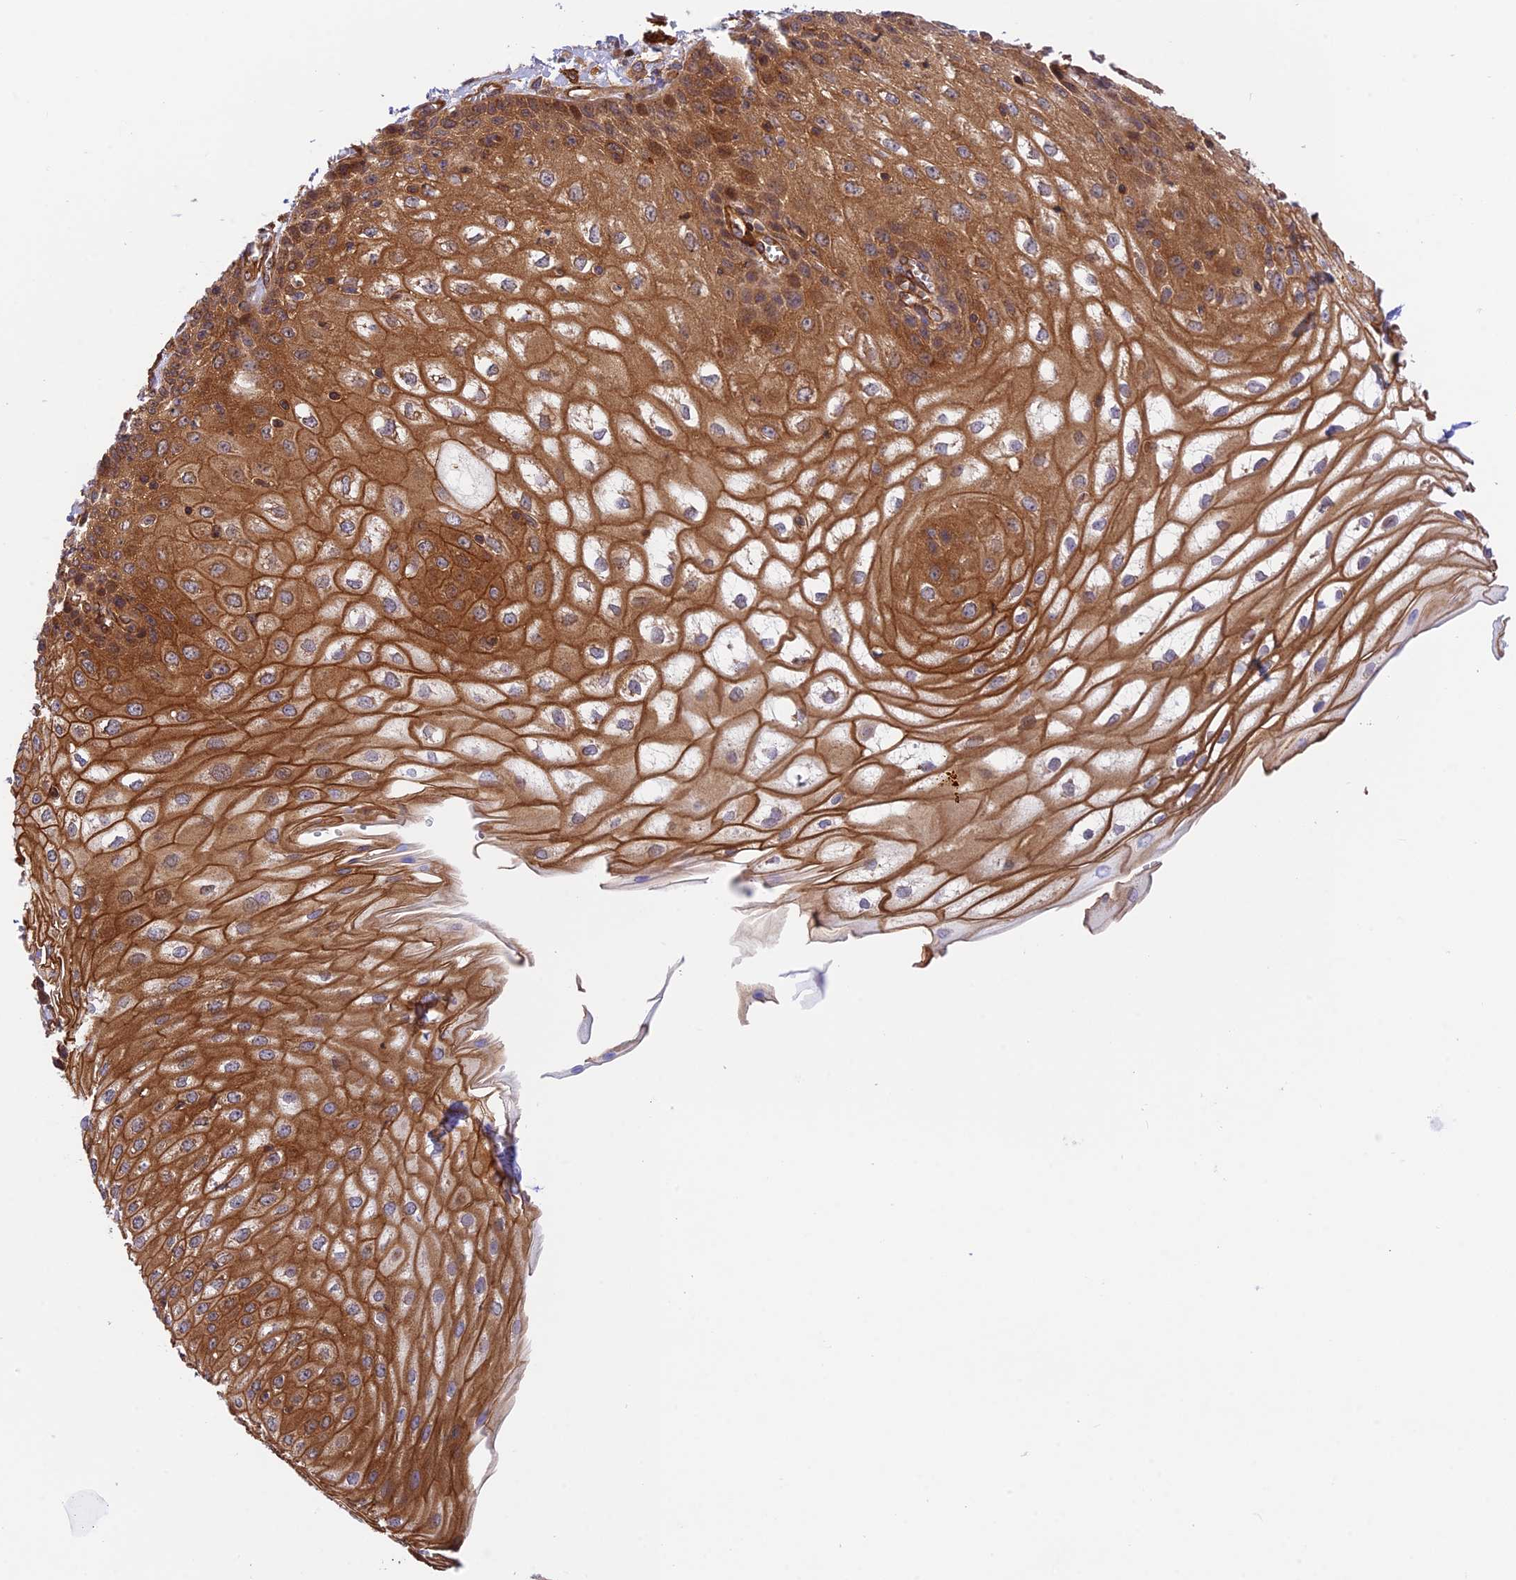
{"staining": {"intensity": "strong", "quantity": ">75%", "location": "cytoplasmic/membranous"}, "tissue": "esophagus", "cell_type": "Squamous epithelial cells", "image_type": "normal", "snomed": [{"axis": "morphology", "description": "Normal tissue, NOS"}, {"axis": "topography", "description": "Esophagus"}], "caption": "About >75% of squamous epithelial cells in unremarkable human esophagus demonstrate strong cytoplasmic/membranous protein positivity as visualized by brown immunohistochemical staining.", "gene": "EVI5L", "patient": {"sex": "male", "age": 81}}